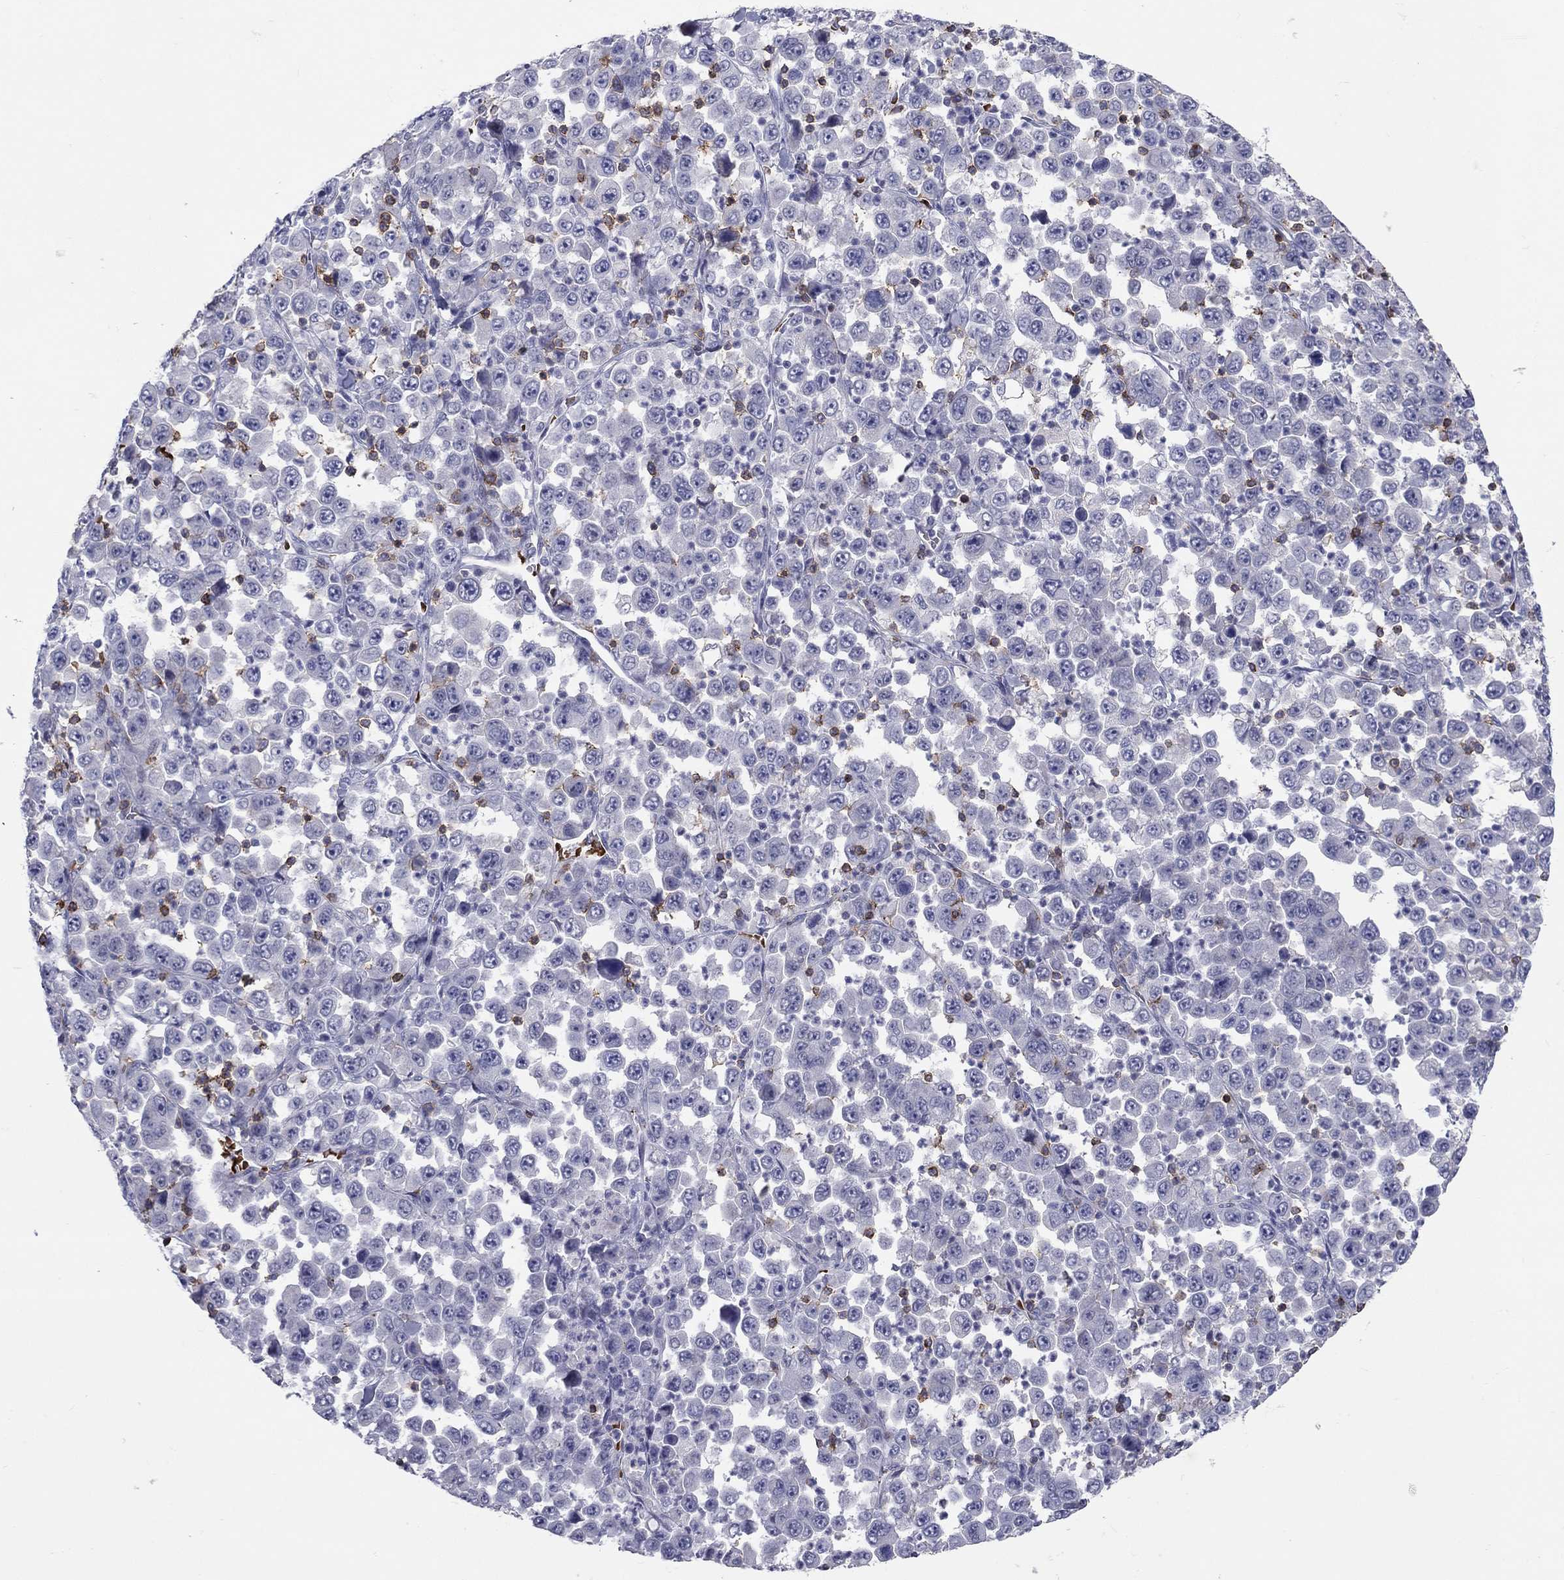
{"staining": {"intensity": "negative", "quantity": "none", "location": "none"}, "tissue": "stomach cancer", "cell_type": "Tumor cells", "image_type": "cancer", "snomed": [{"axis": "morphology", "description": "Normal tissue, NOS"}, {"axis": "morphology", "description": "Adenocarcinoma, NOS"}, {"axis": "topography", "description": "Stomach, upper"}, {"axis": "topography", "description": "Stomach"}], "caption": "IHC of human stomach cancer reveals no staining in tumor cells.", "gene": "ITGAE", "patient": {"sex": "male", "age": 59}}